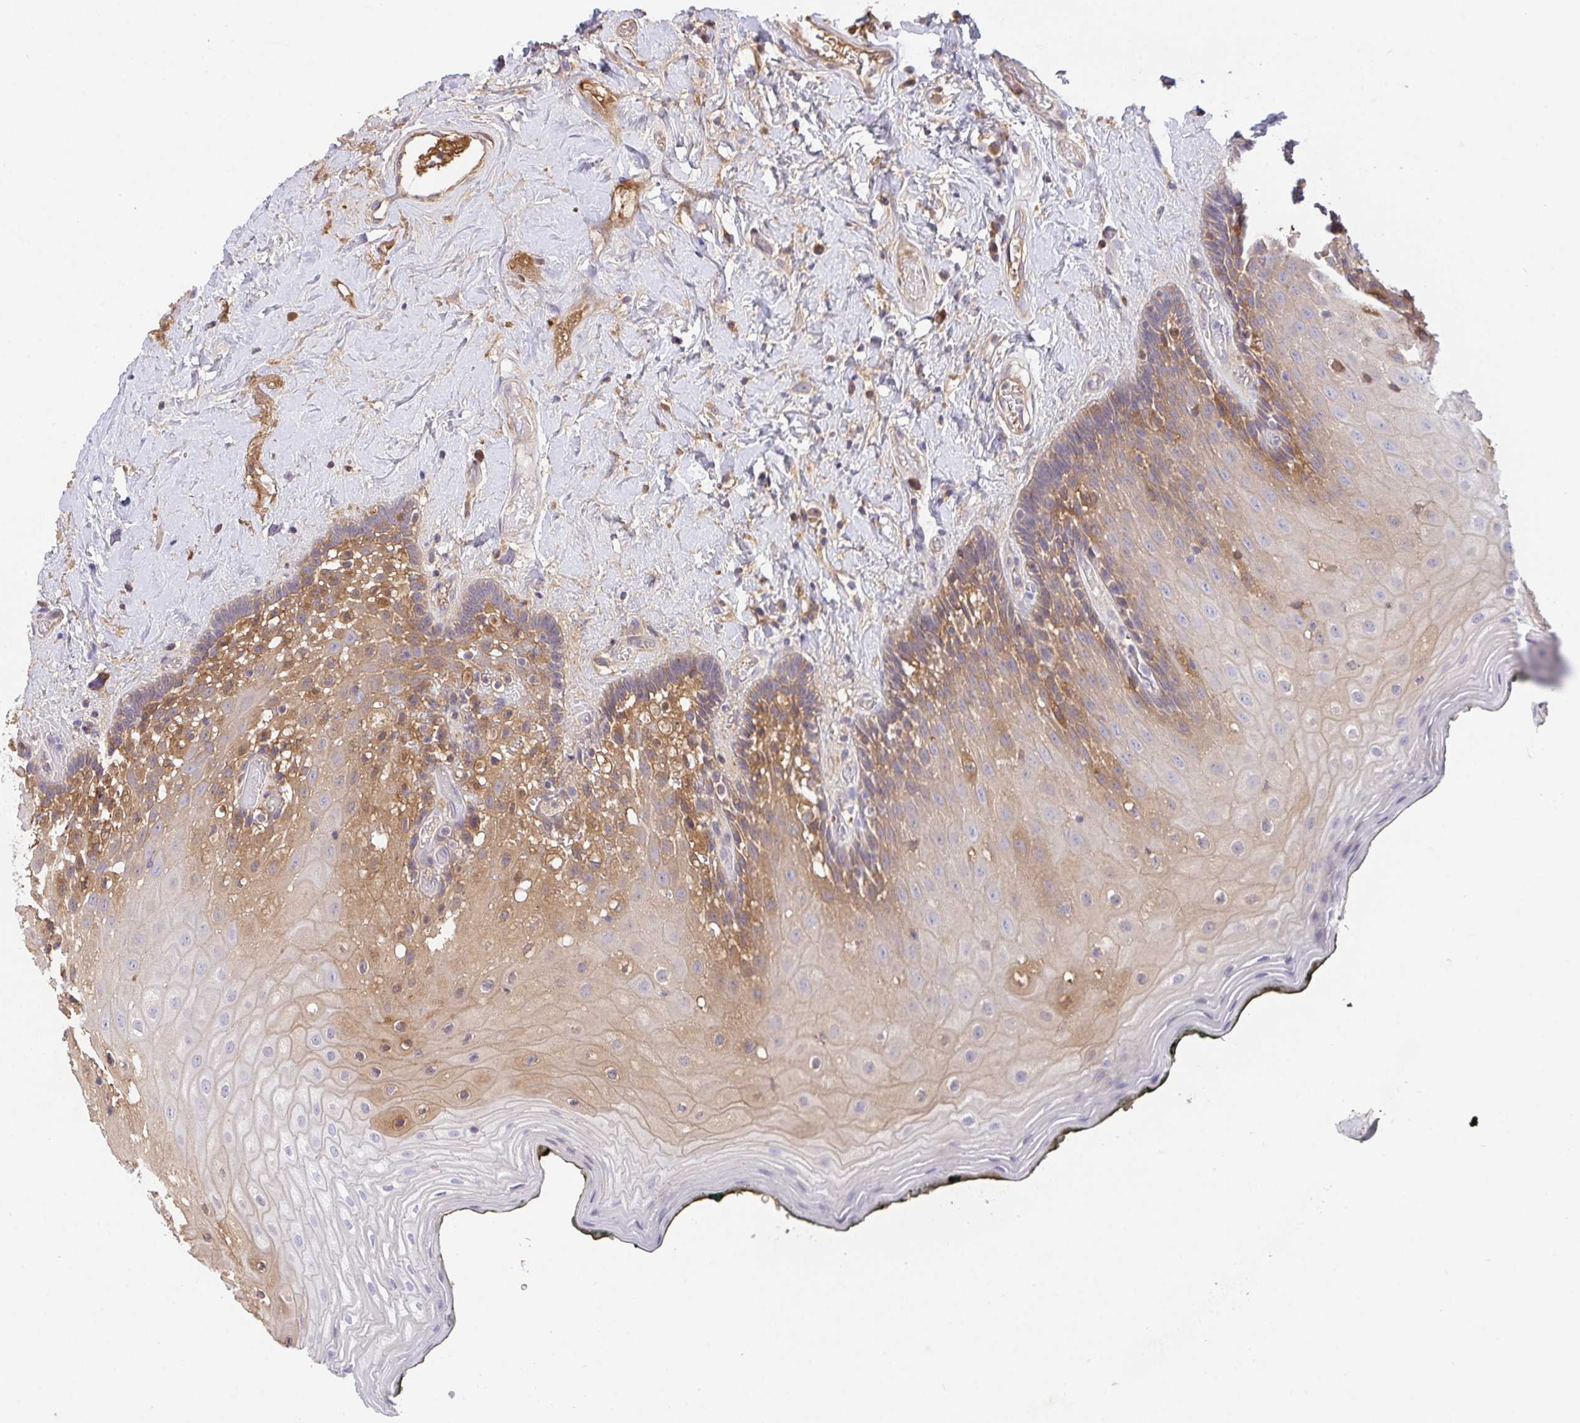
{"staining": {"intensity": "moderate", "quantity": "<25%", "location": "cytoplasmic/membranous"}, "tissue": "oral mucosa", "cell_type": "Squamous epithelial cells", "image_type": "normal", "snomed": [{"axis": "morphology", "description": "Normal tissue, NOS"}, {"axis": "morphology", "description": "Squamous cell carcinoma, NOS"}, {"axis": "topography", "description": "Oral tissue"}, {"axis": "topography", "description": "Head-Neck"}], "caption": "This is an image of immunohistochemistry (IHC) staining of unremarkable oral mucosa, which shows moderate staining in the cytoplasmic/membranous of squamous epithelial cells.", "gene": "ZNF581", "patient": {"sex": "male", "age": 64}}